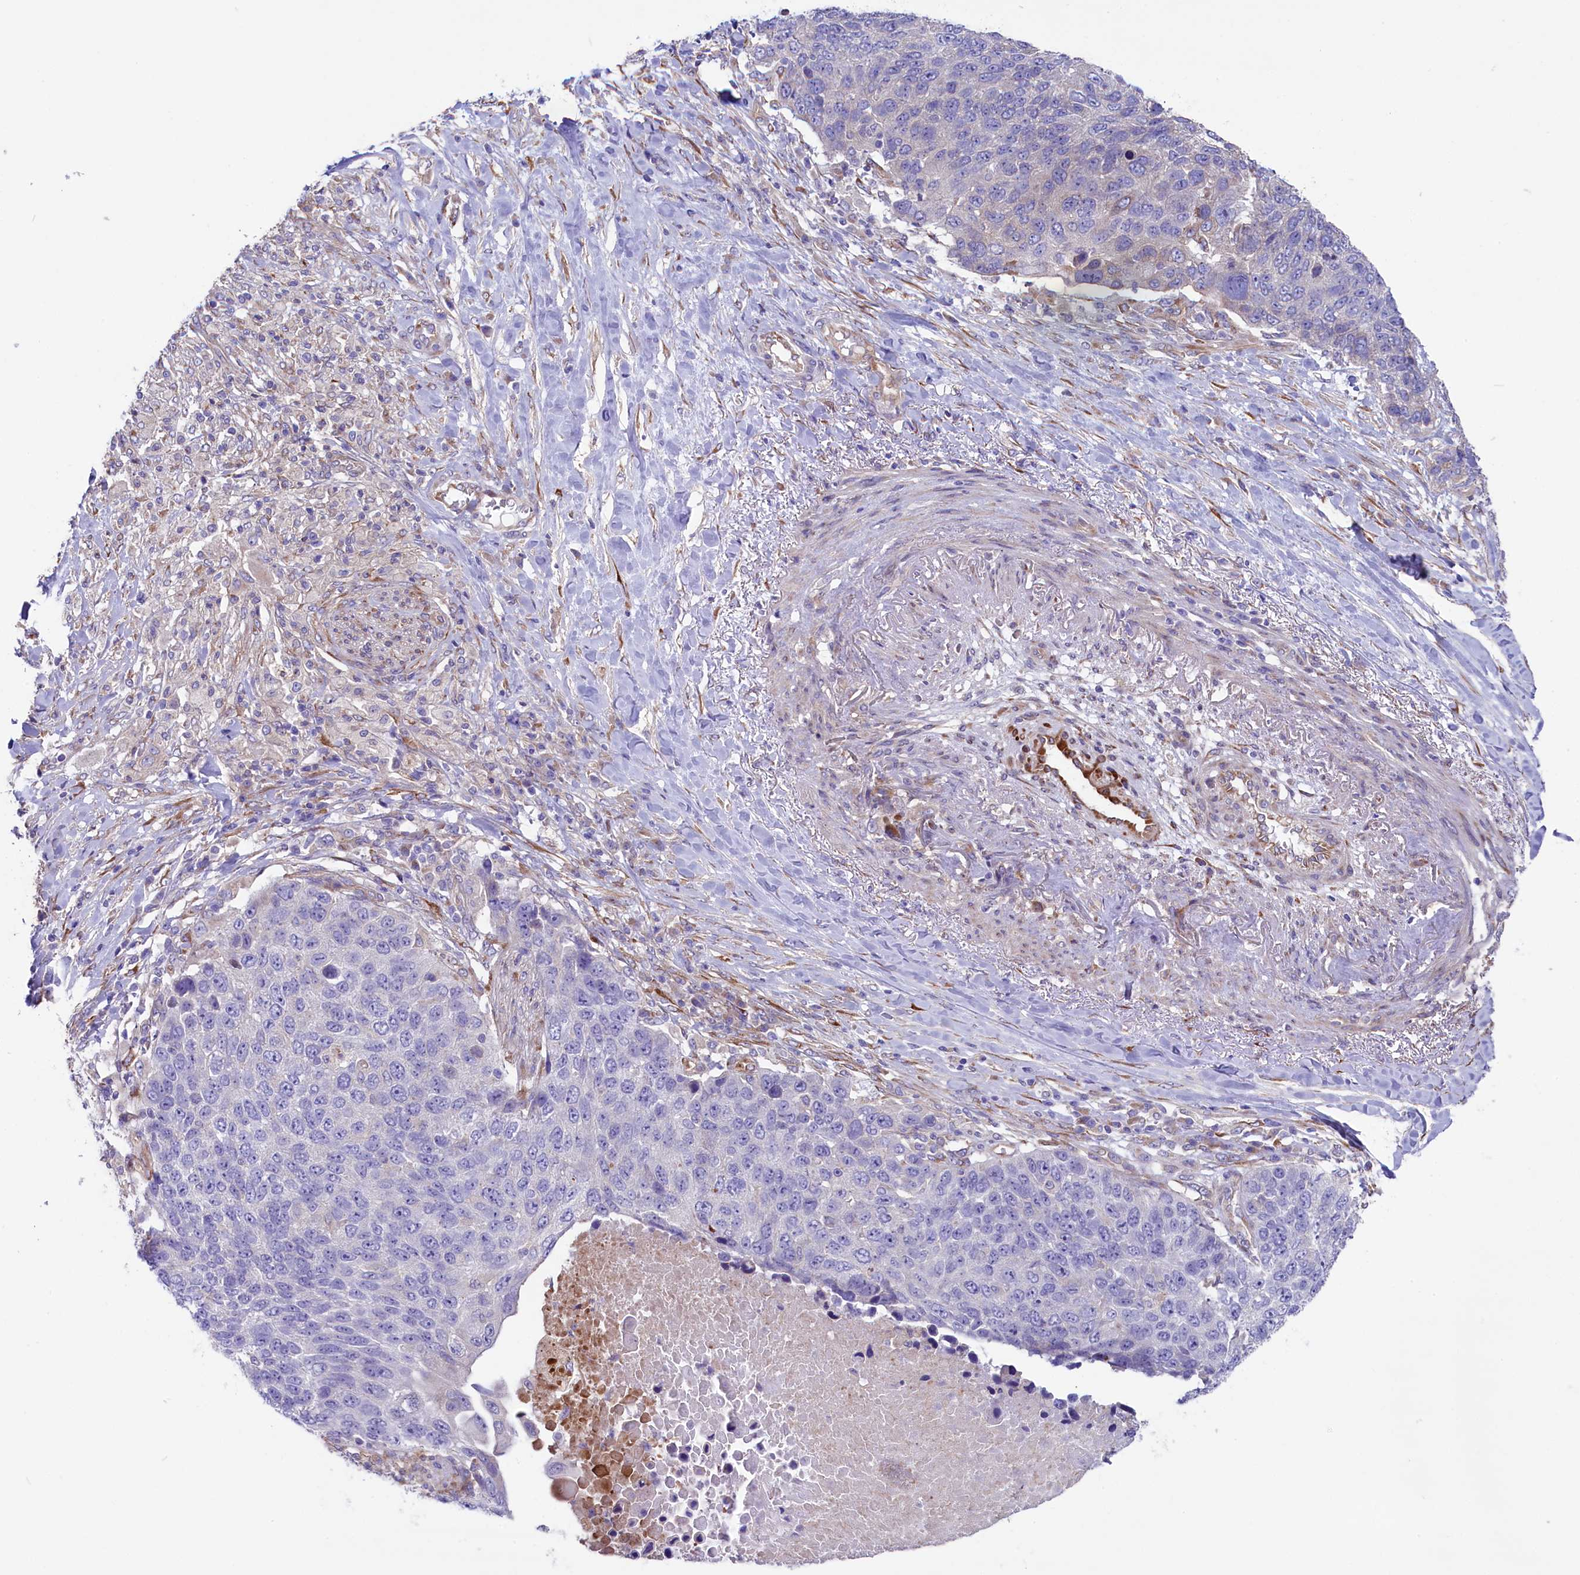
{"staining": {"intensity": "negative", "quantity": "none", "location": "none"}, "tissue": "lung cancer", "cell_type": "Tumor cells", "image_type": "cancer", "snomed": [{"axis": "morphology", "description": "Normal tissue, NOS"}, {"axis": "morphology", "description": "Squamous cell carcinoma, NOS"}, {"axis": "topography", "description": "Lymph node"}, {"axis": "topography", "description": "Lung"}], "caption": "Squamous cell carcinoma (lung) stained for a protein using IHC shows no expression tumor cells.", "gene": "GPR108", "patient": {"sex": "male", "age": 66}}